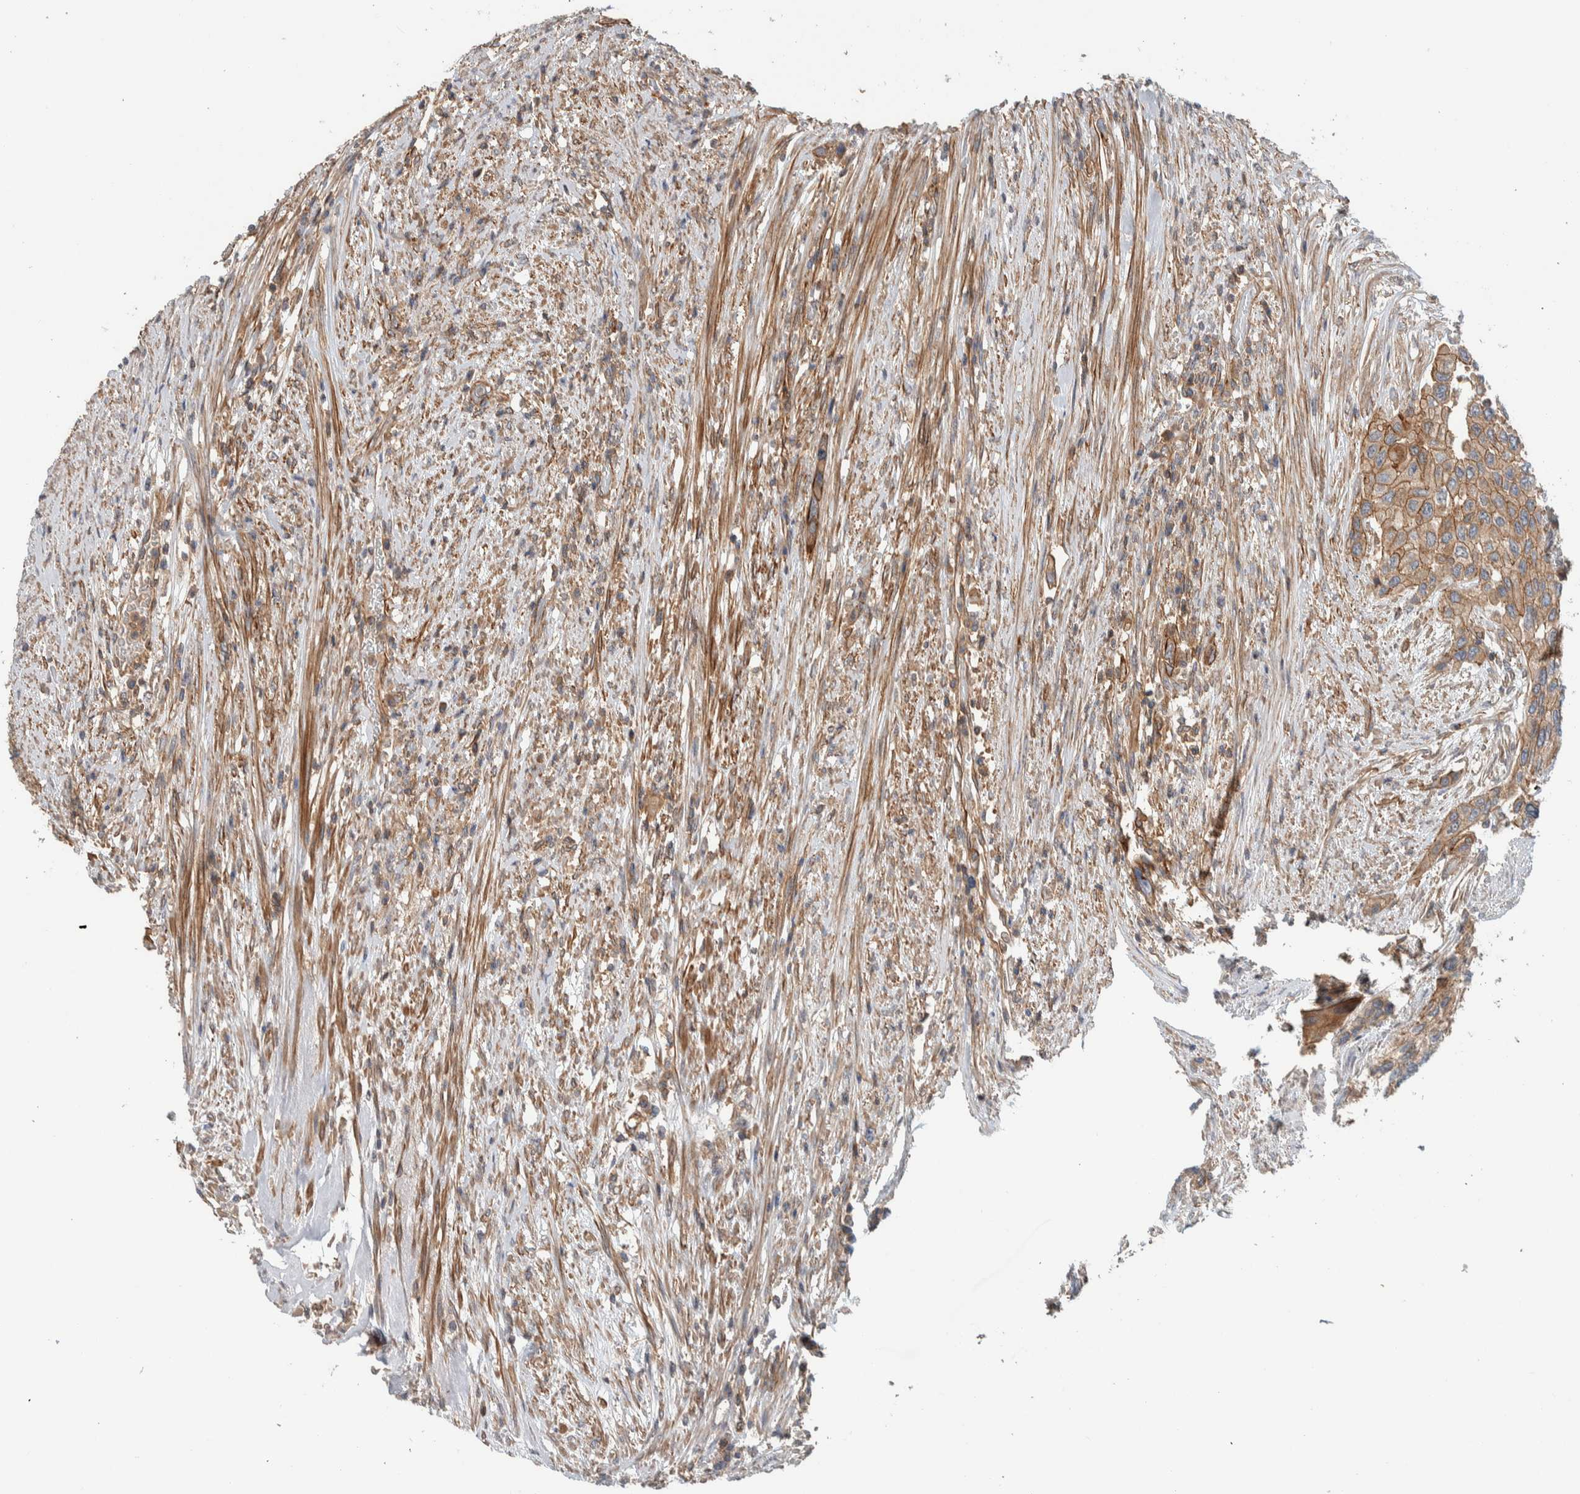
{"staining": {"intensity": "moderate", "quantity": ">75%", "location": "cytoplasmic/membranous"}, "tissue": "urothelial cancer", "cell_type": "Tumor cells", "image_type": "cancer", "snomed": [{"axis": "morphology", "description": "Urothelial carcinoma, High grade"}, {"axis": "topography", "description": "Urinary bladder"}], "caption": "Brown immunohistochemical staining in high-grade urothelial carcinoma demonstrates moderate cytoplasmic/membranous staining in about >75% of tumor cells.", "gene": "MPRIP", "patient": {"sex": "female", "age": 56}}